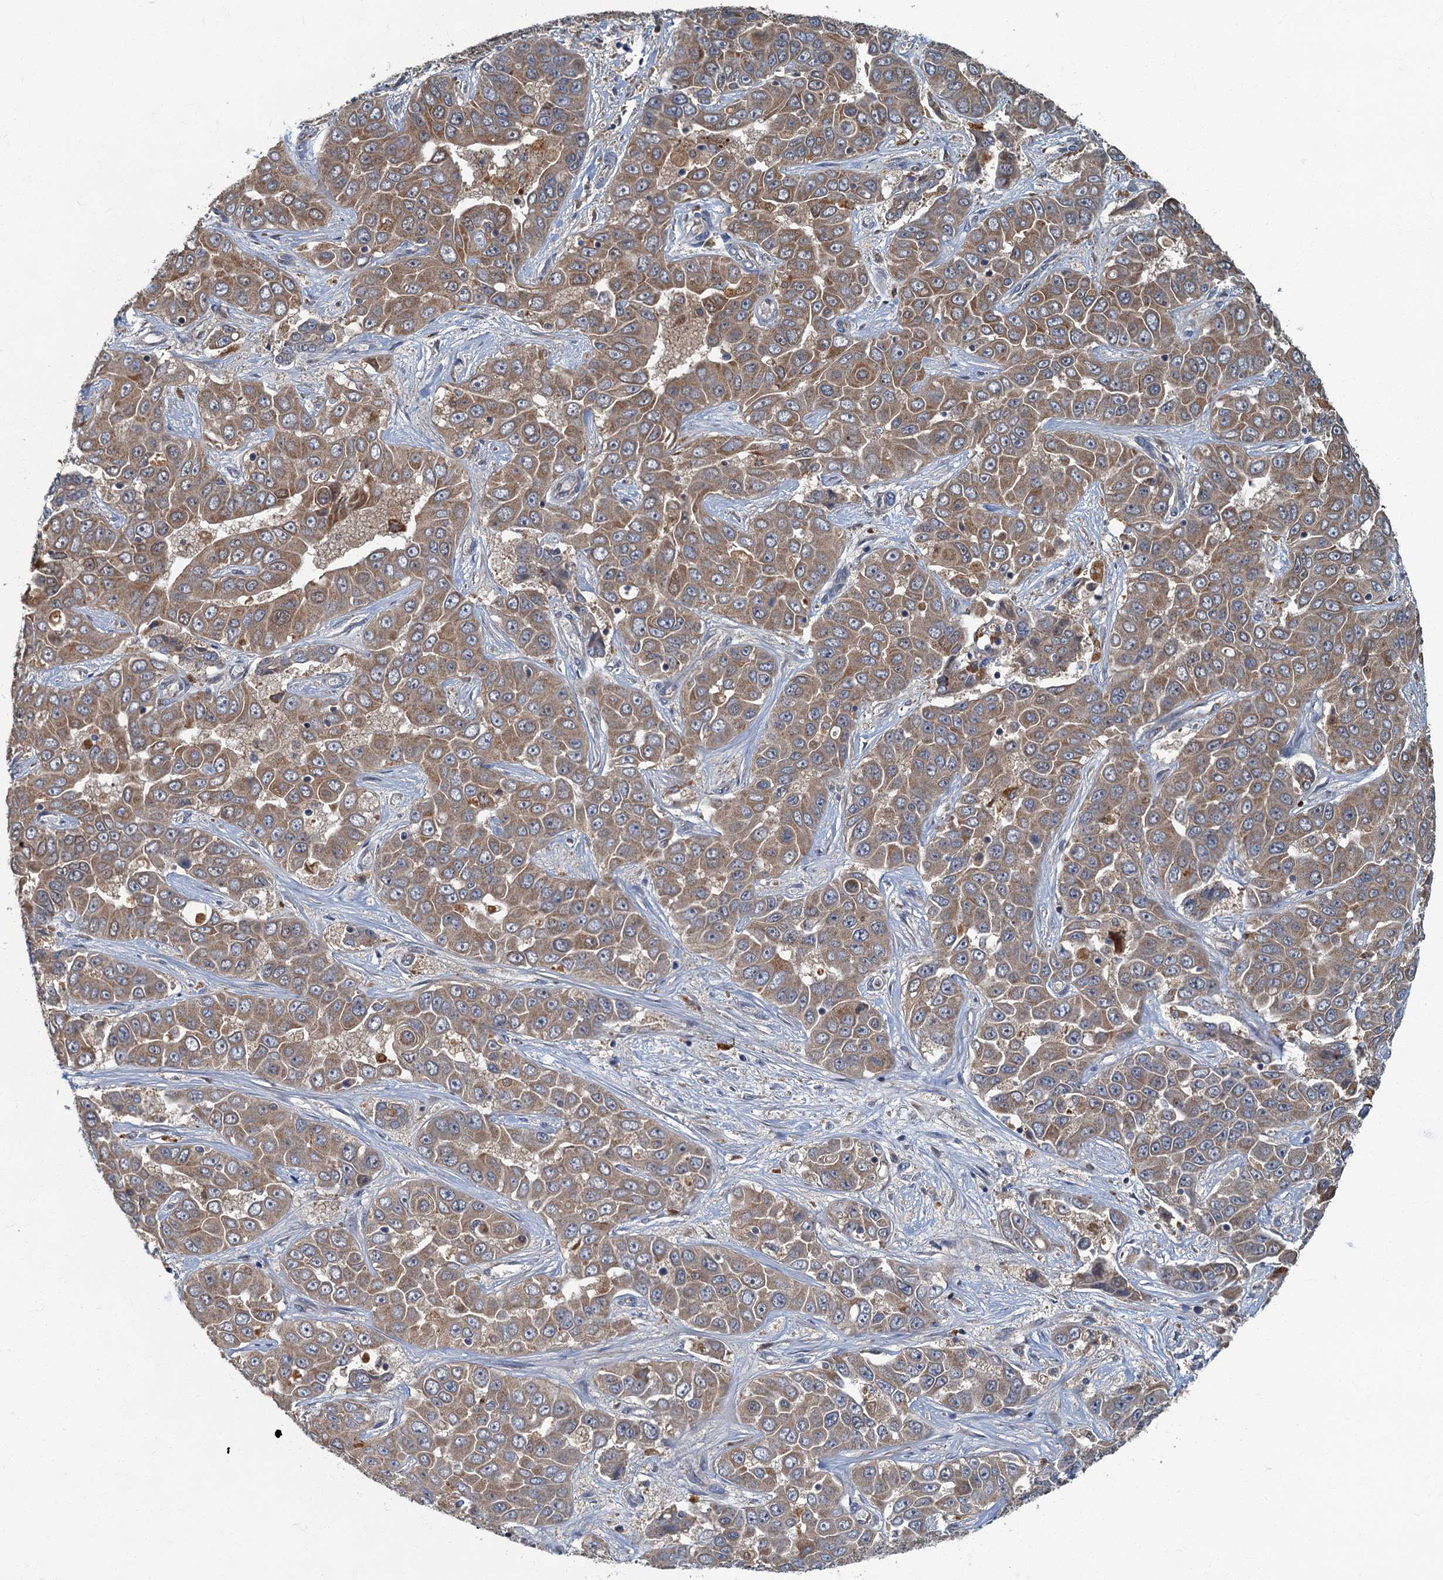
{"staining": {"intensity": "moderate", "quantity": ">75%", "location": "cytoplasmic/membranous"}, "tissue": "liver cancer", "cell_type": "Tumor cells", "image_type": "cancer", "snomed": [{"axis": "morphology", "description": "Cholangiocarcinoma"}, {"axis": "topography", "description": "Liver"}], "caption": "Cholangiocarcinoma (liver) was stained to show a protein in brown. There is medium levels of moderate cytoplasmic/membranous expression in about >75% of tumor cells.", "gene": "WDCP", "patient": {"sex": "female", "age": 52}}